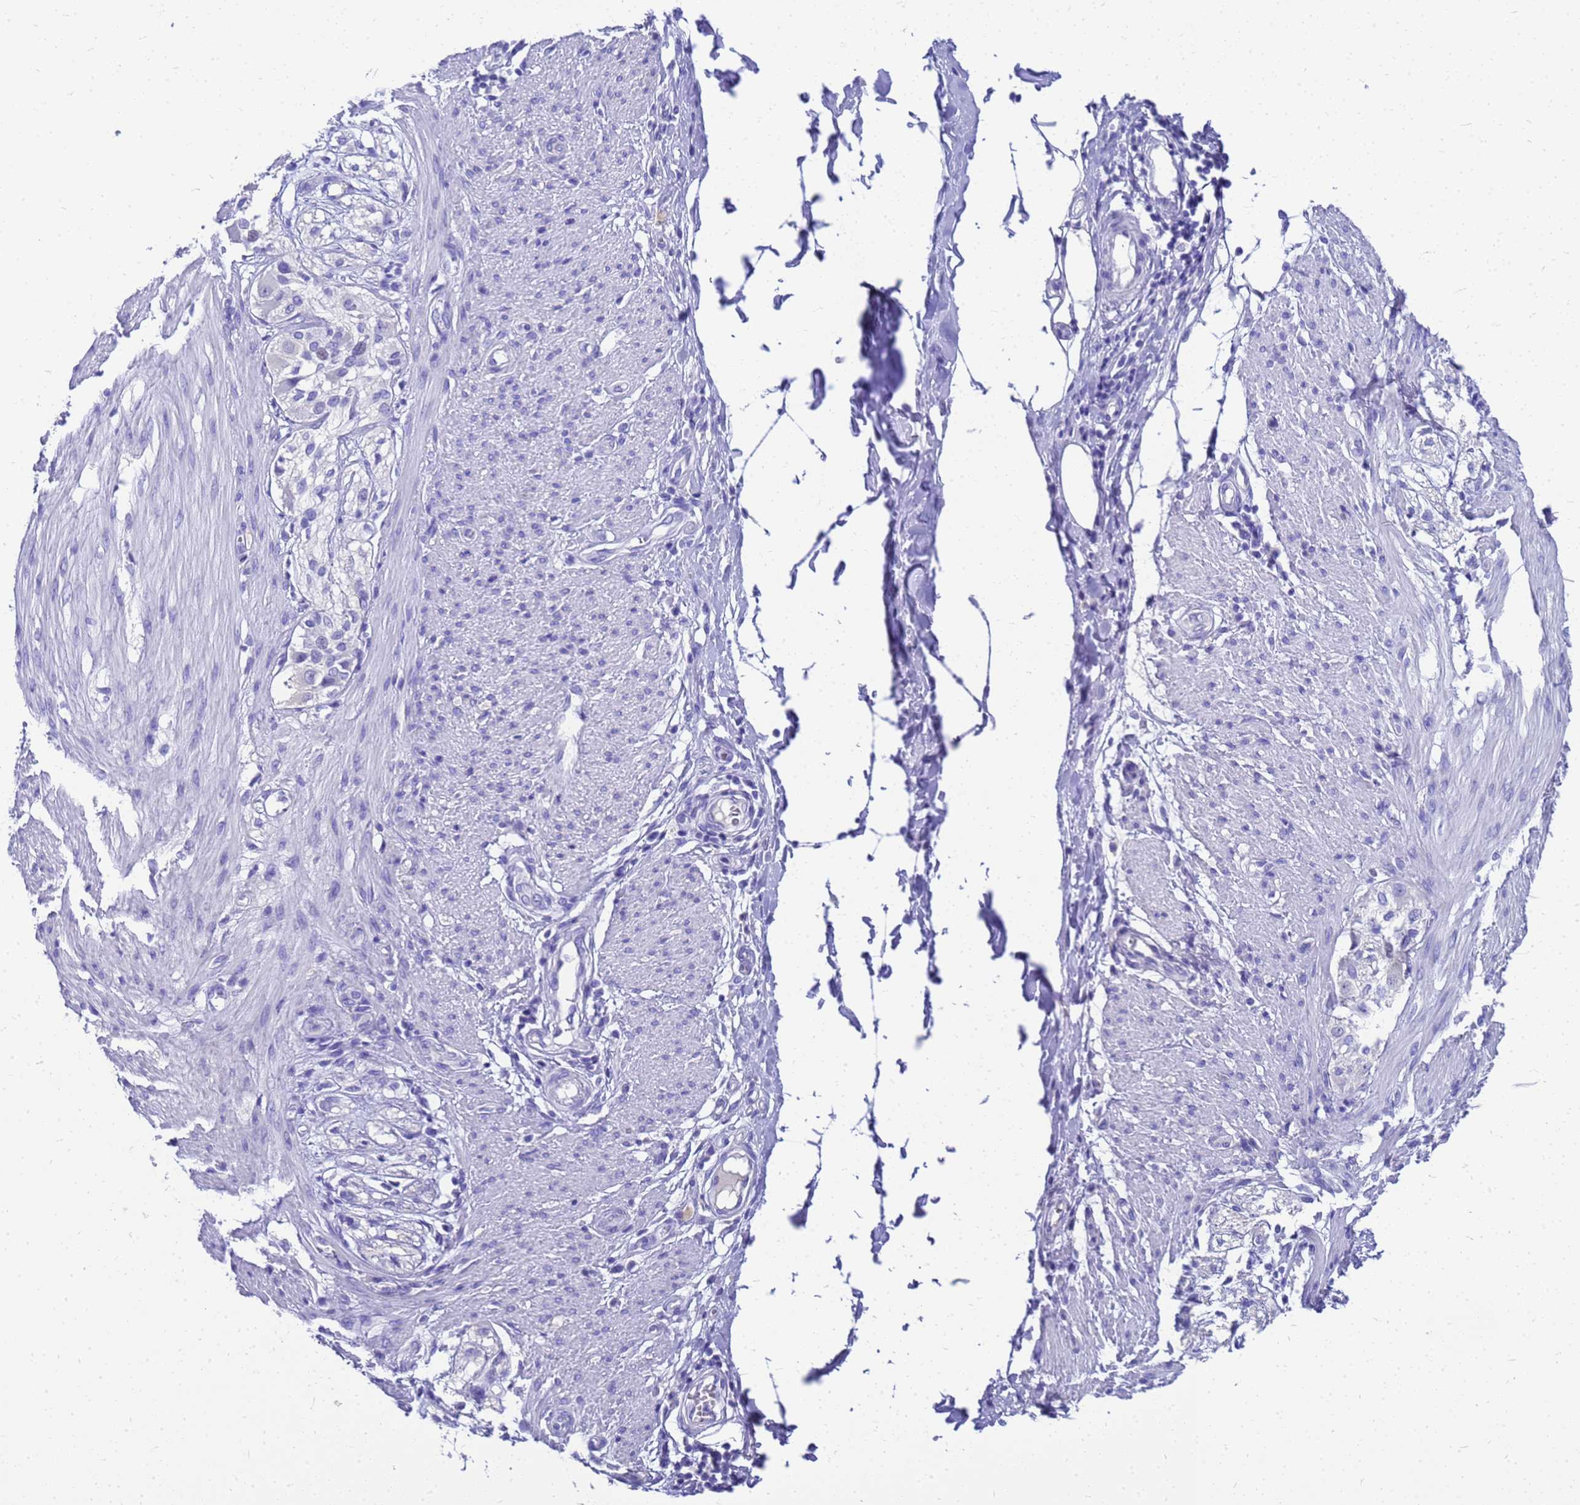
{"staining": {"intensity": "negative", "quantity": "none", "location": "none"}, "tissue": "smooth muscle", "cell_type": "Smooth muscle cells", "image_type": "normal", "snomed": [{"axis": "morphology", "description": "Normal tissue, NOS"}, {"axis": "morphology", "description": "Adenocarcinoma, NOS"}, {"axis": "topography", "description": "Colon"}, {"axis": "topography", "description": "Peripheral nerve tissue"}], "caption": "Immunohistochemistry (IHC) of benign smooth muscle reveals no staining in smooth muscle cells.", "gene": "MS4A13", "patient": {"sex": "male", "age": 14}}